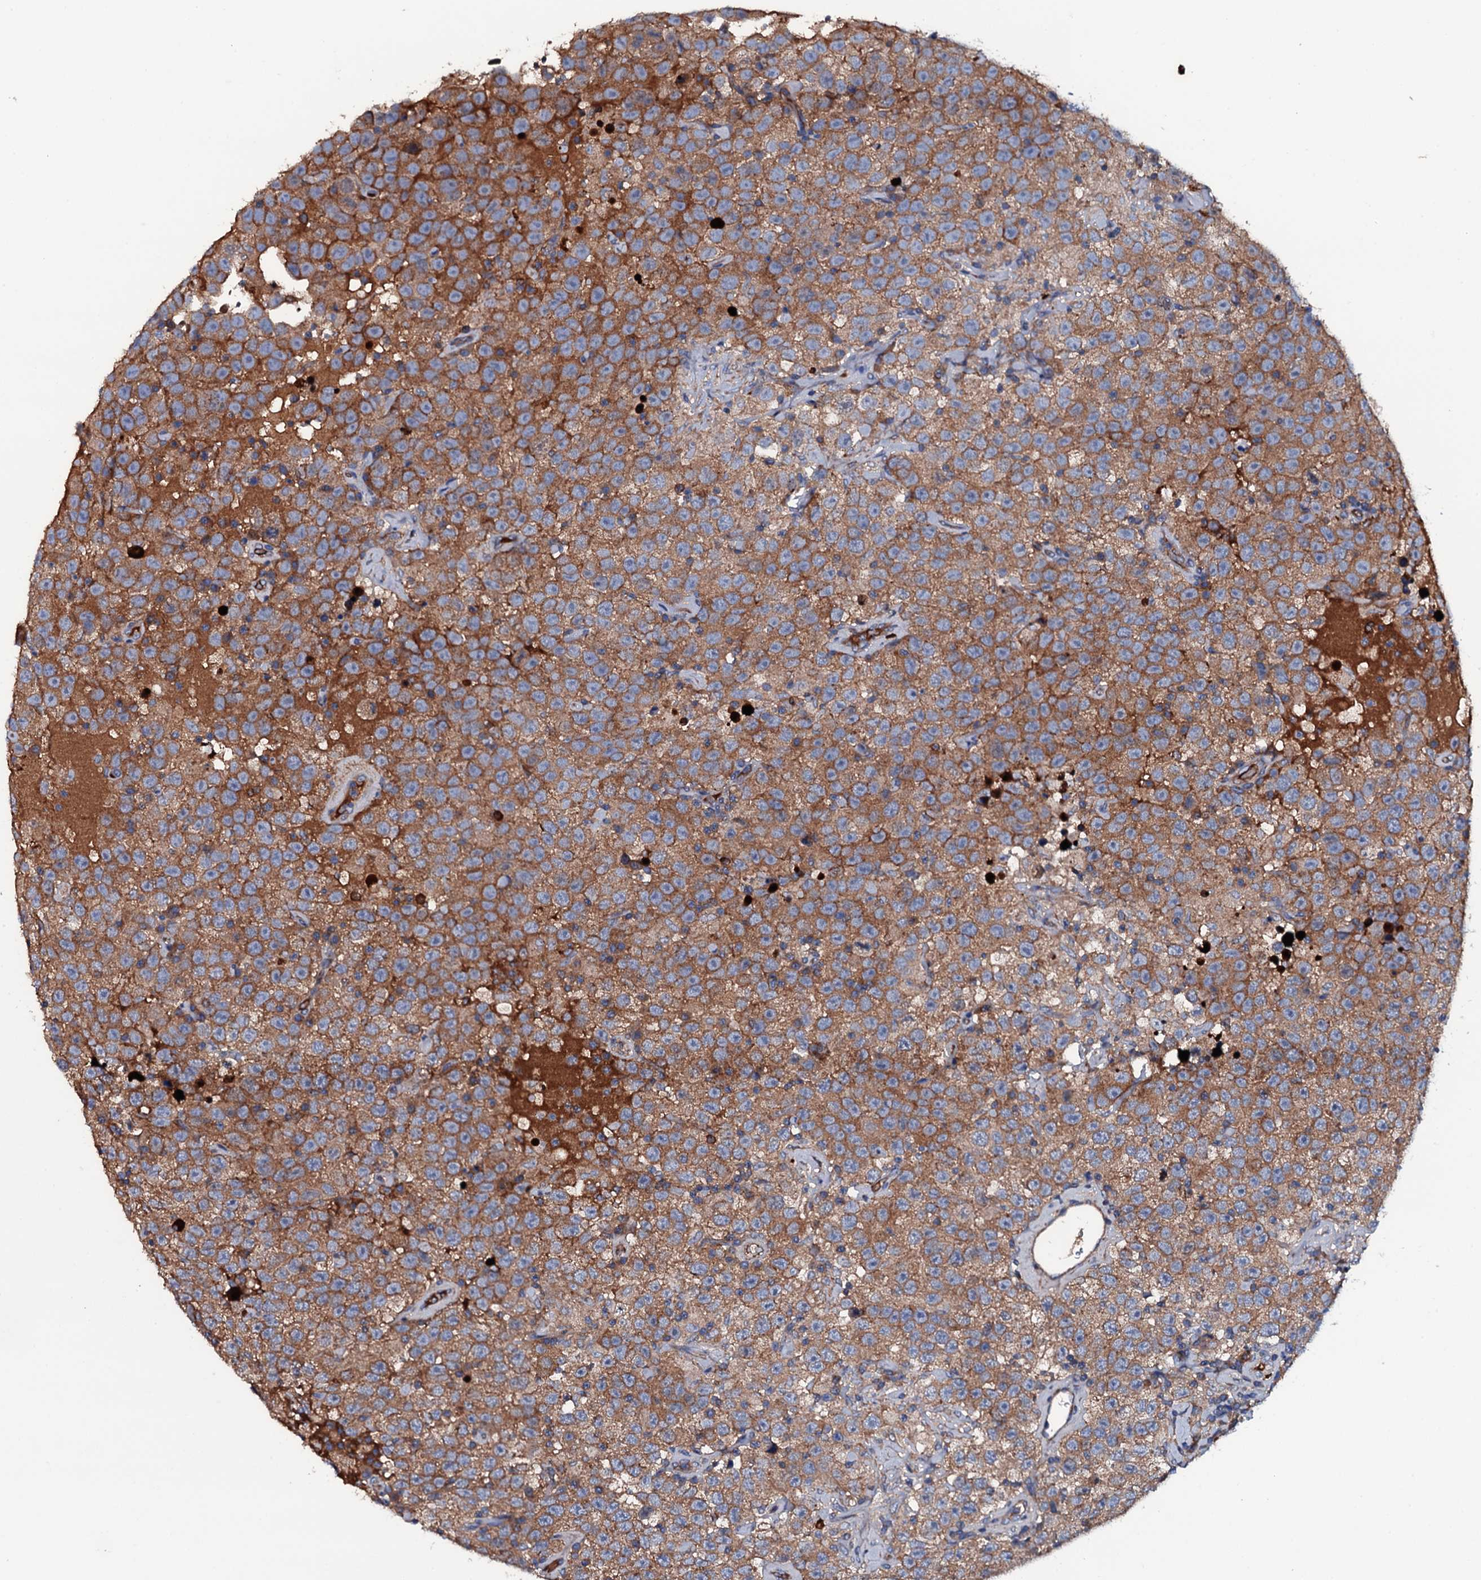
{"staining": {"intensity": "moderate", "quantity": ">75%", "location": "cytoplasmic/membranous"}, "tissue": "testis cancer", "cell_type": "Tumor cells", "image_type": "cancer", "snomed": [{"axis": "morphology", "description": "Seminoma, NOS"}, {"axis": "topography", "description": "Testis"}], "caption": "Testis cancer (seminoma) tissue reveals moderate cytoplasmic/membranous expression in about >75% of tumor cells", "gene": "NEK1", "patient": {"sex": "male", "age": 41}}